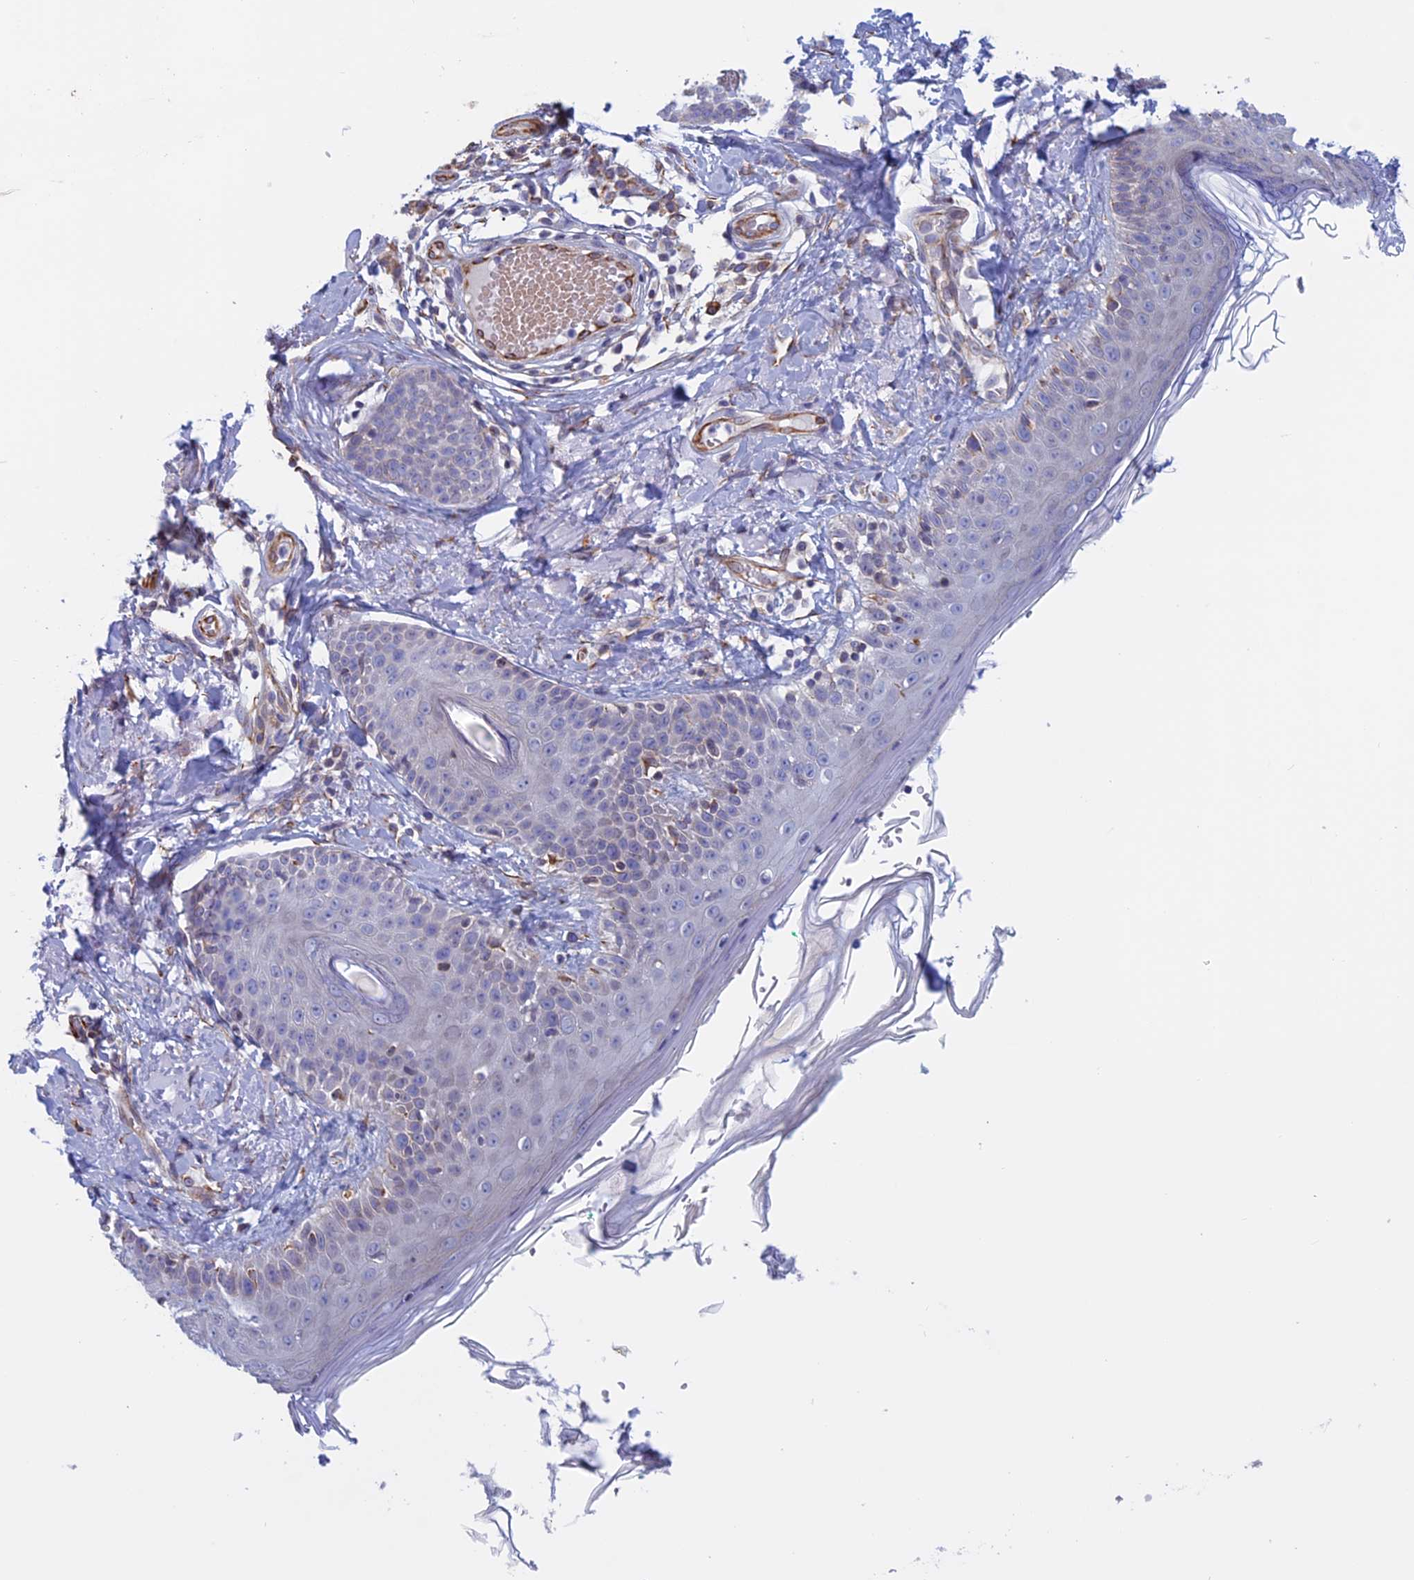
{"staining": {"intensity": "negative", "quantity": "none", "location": "none"}, "tissue": "skin cancer", "cell_type": "Tumor cells", "image_type": "cancer", "snomed": [{"axis": "morphology", "description": "Basal cell carcinoma"}, {"axis": "topography", "description": "Skin"}], "caption": "Immunohistochemical staining of basal cell carcinoma (skin) shows no significant staining in tumor cells.", "gene": "BCL2L10", "patient": {"sex": "male", "age": 62}}